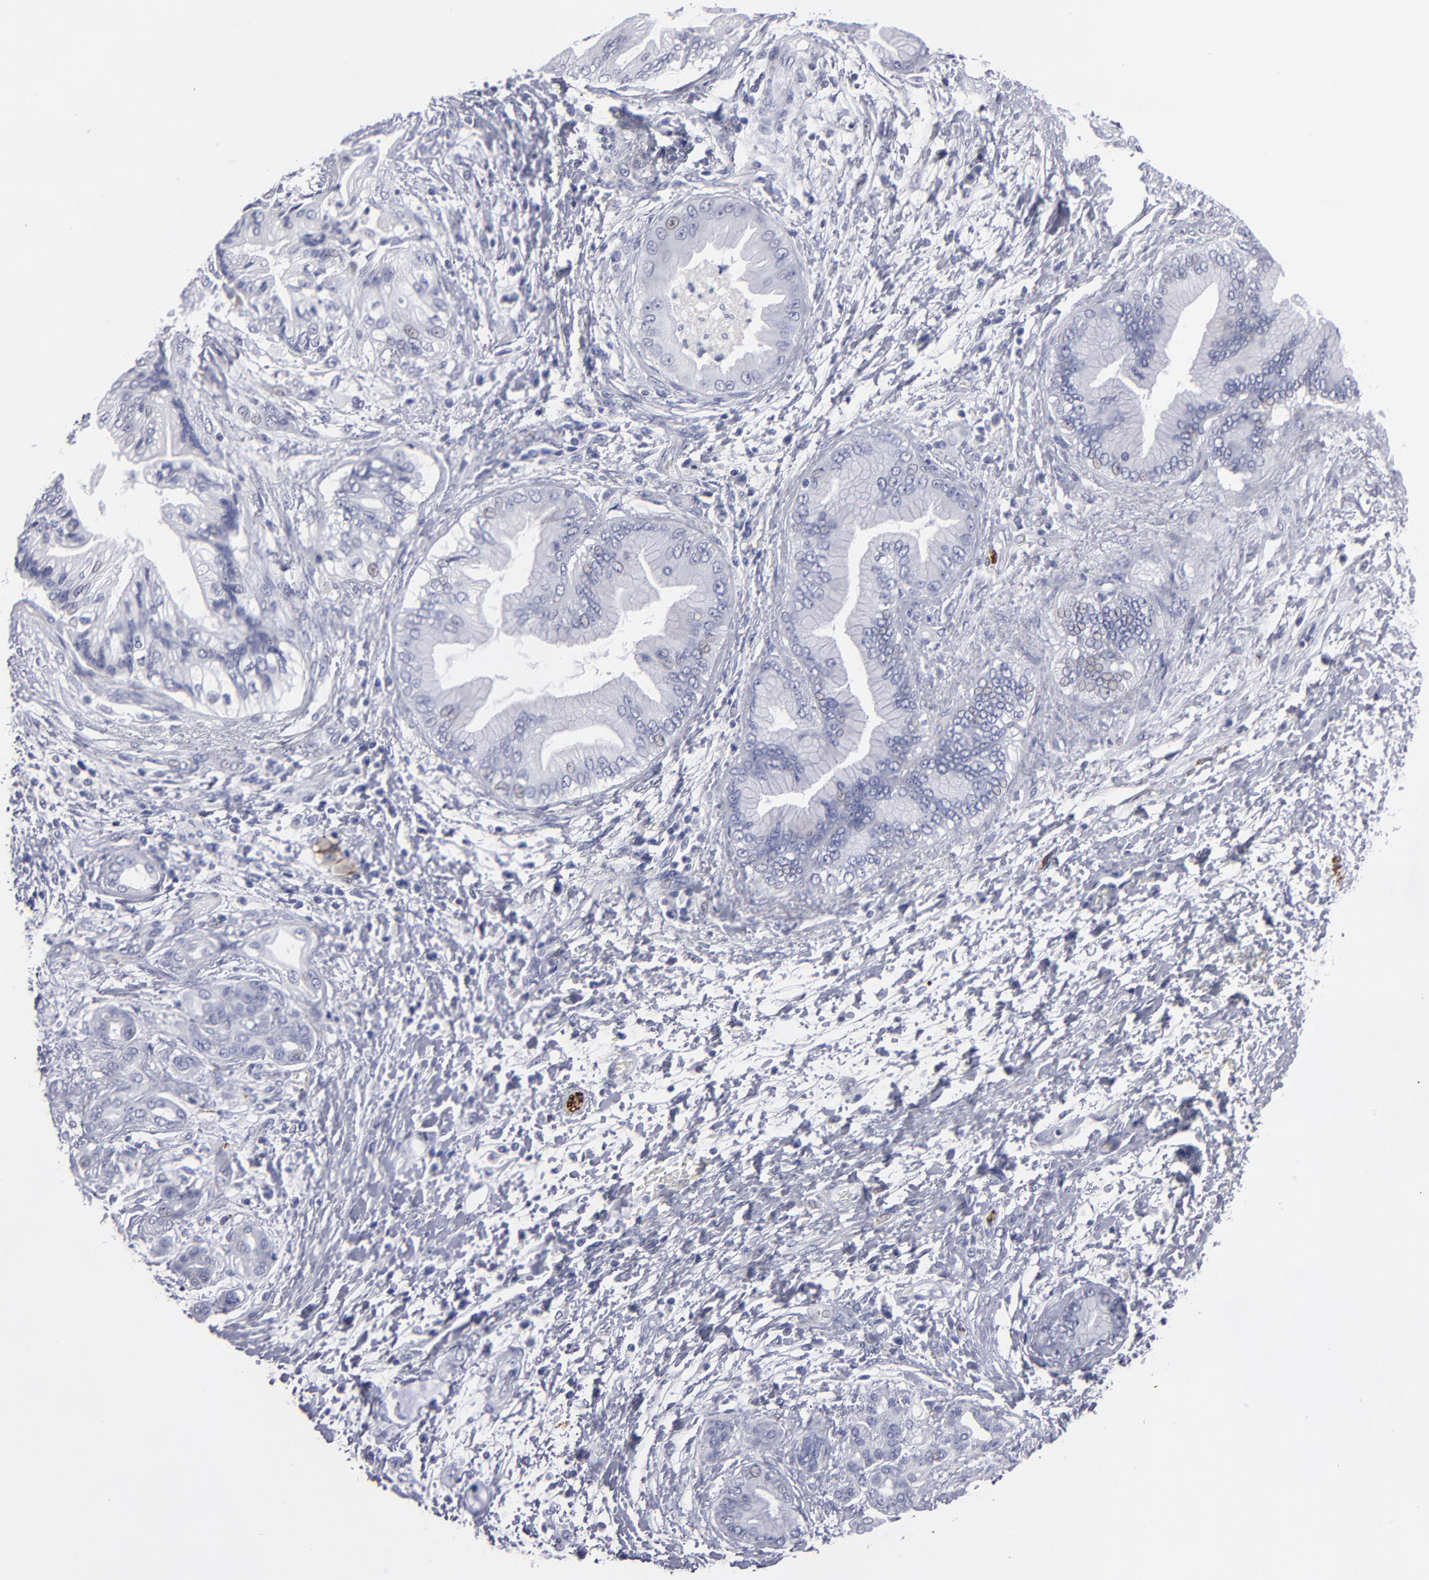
{"staining": {"intensity": "negative", "quantity": "none", "location": "none"}, "tissue": "pancreatic cancer", "cell_type": "Tumor cells", "image_type": "cancer", "snomed": [{"axis": "morphology", "description": "Adenocarcinoma, NOS"}, {"axis": "topography", "description": "Pancreas"}], "caption": "There is no significant positivity in tumor cells of pancreatic adenocarcinoma.", "gene": "CADM3", "patient": {"sex": "female", "age": 70}}